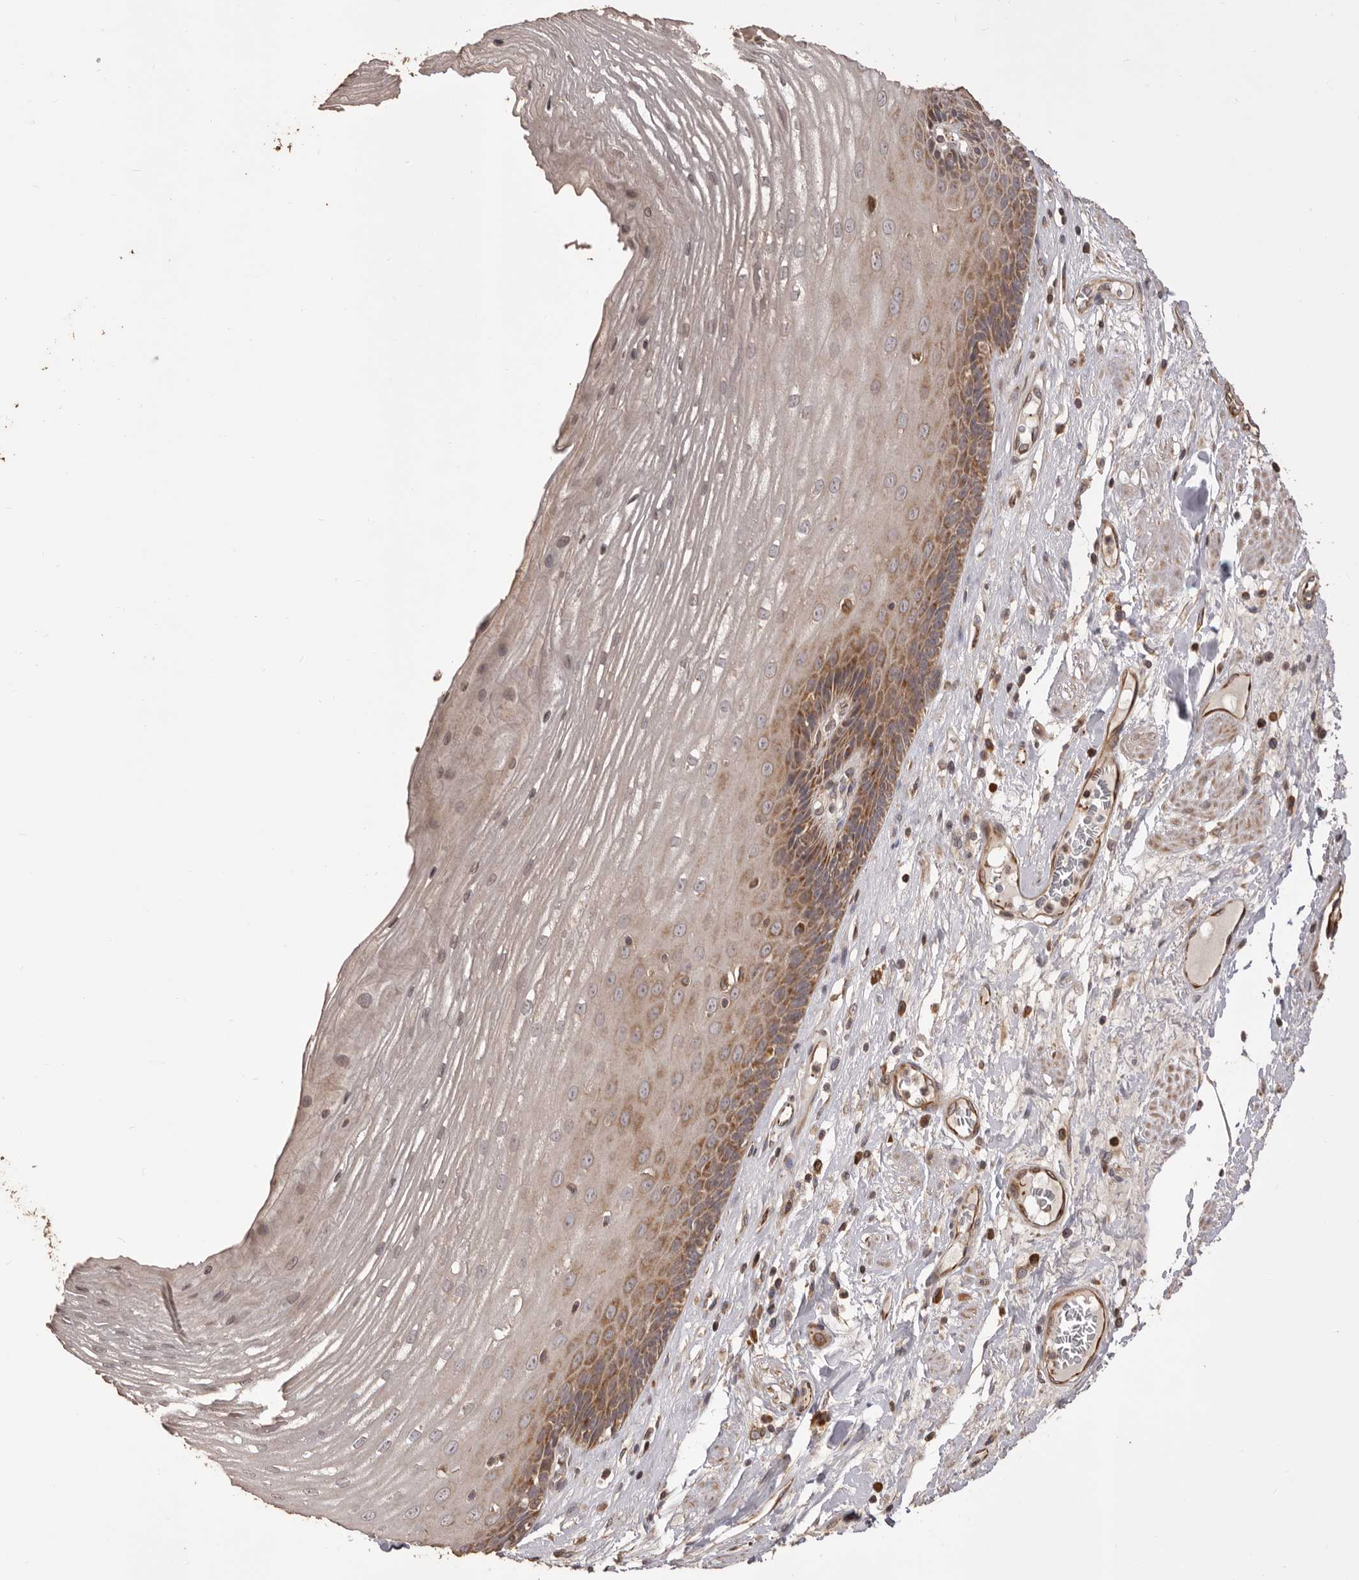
{"staining": {"intensity": "moderate", "quantity": "25%-75%", "location": "cytoplasmic/membranous"}, "tissue": "esophagus", "cell_type": "Squamous epithelial cells", "image_type": "normal", "snomed": [{"axis": "morphology", "description": "Normal tissue, NOS"}, {"axis": "topography", "description": "Esophagus"}], "caption": "Protein expression analysis of unremarkable esophagus reveals moderate cytoplasmic/membranous positivity in about 25%-75% of squamous epithelial cells.", "gene": "QRSL1", "patient": {"sex": "male", "age": 62}}